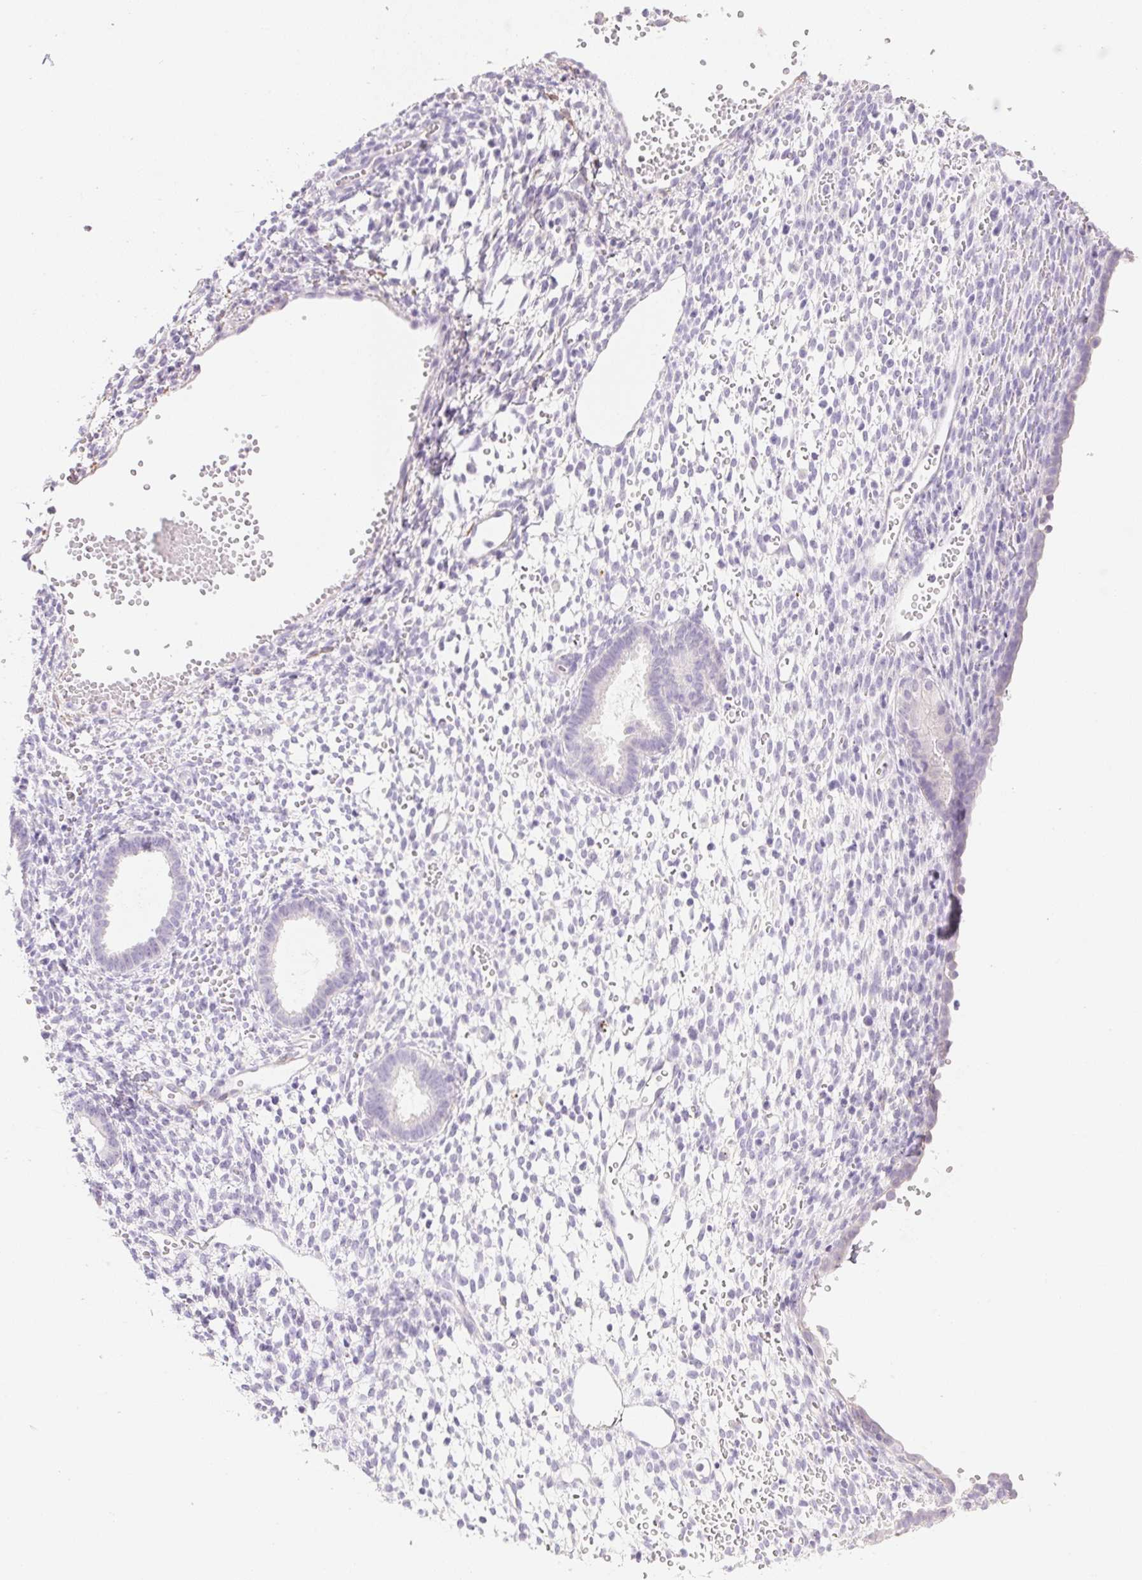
{"staining": {"intensity": "negative", "quantity": "none", "location": "none"}, "tissue": "endometrium", "cell_type": "Cells in endometrial stroma", "image_type": "normal", "snomed": [{"axis": "morphology", "description": "Normal tissue, NOS"}, {"axis": "topography", "description": "Endometrium"}], "caption": "Immunohistochemistry (IHC) micrograph of normal endometrium: human endometrium stained with DAB shows no significant protein staining in cells in endometrial stroma.", "gene": "KCNE2", "patient": {"sex": "female", "age": 36}}